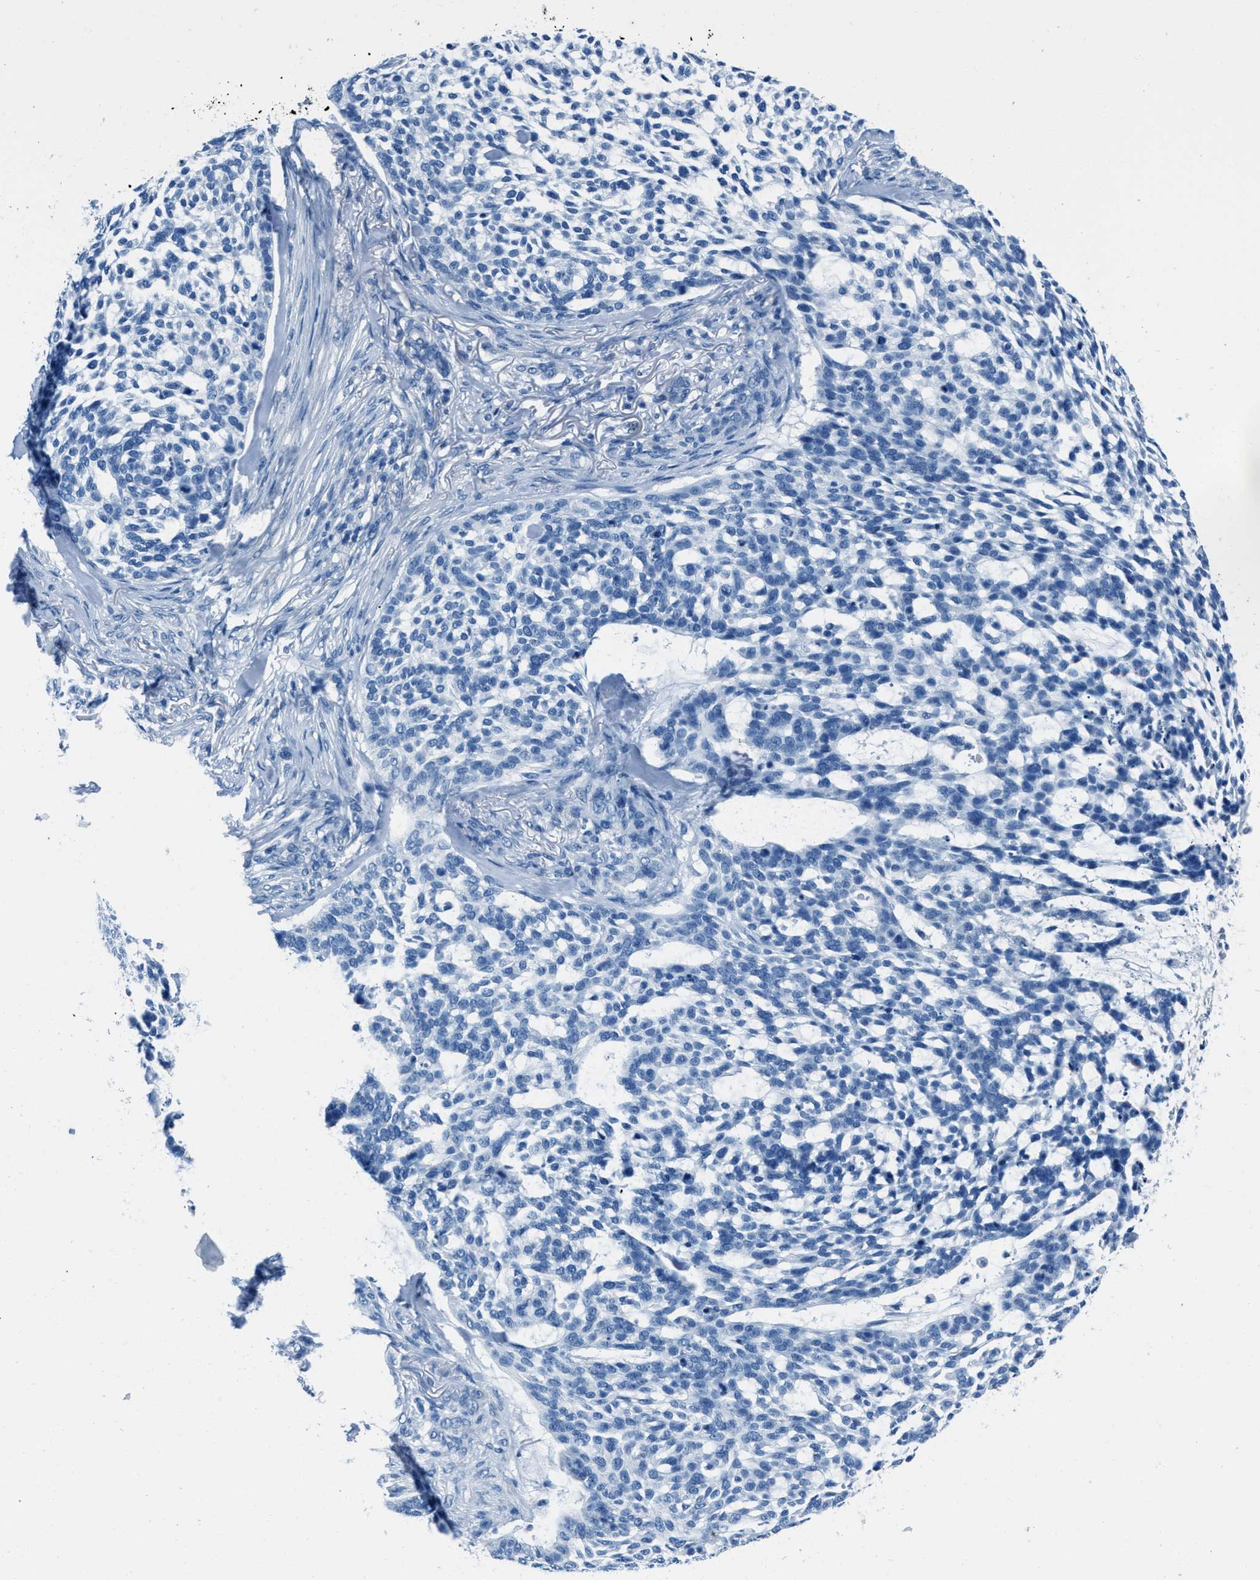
{"staining": {"intensity": "negative", "quantity": "none", "location": "none"}, "tissue": "skin cancer", "cell_type": "Tumor cells", "image_type": "cancer", "snomed": [{"axis": "morphology", "description": "Basal cell carcinoma"}, {"axis": "topography", "description": "Skin"}], "caption": "There is no significant expression in tumor cells of basal cell carcinoma (skin).", "gene": "AMACR", "patient": {"sex": "female", "age": 64}}